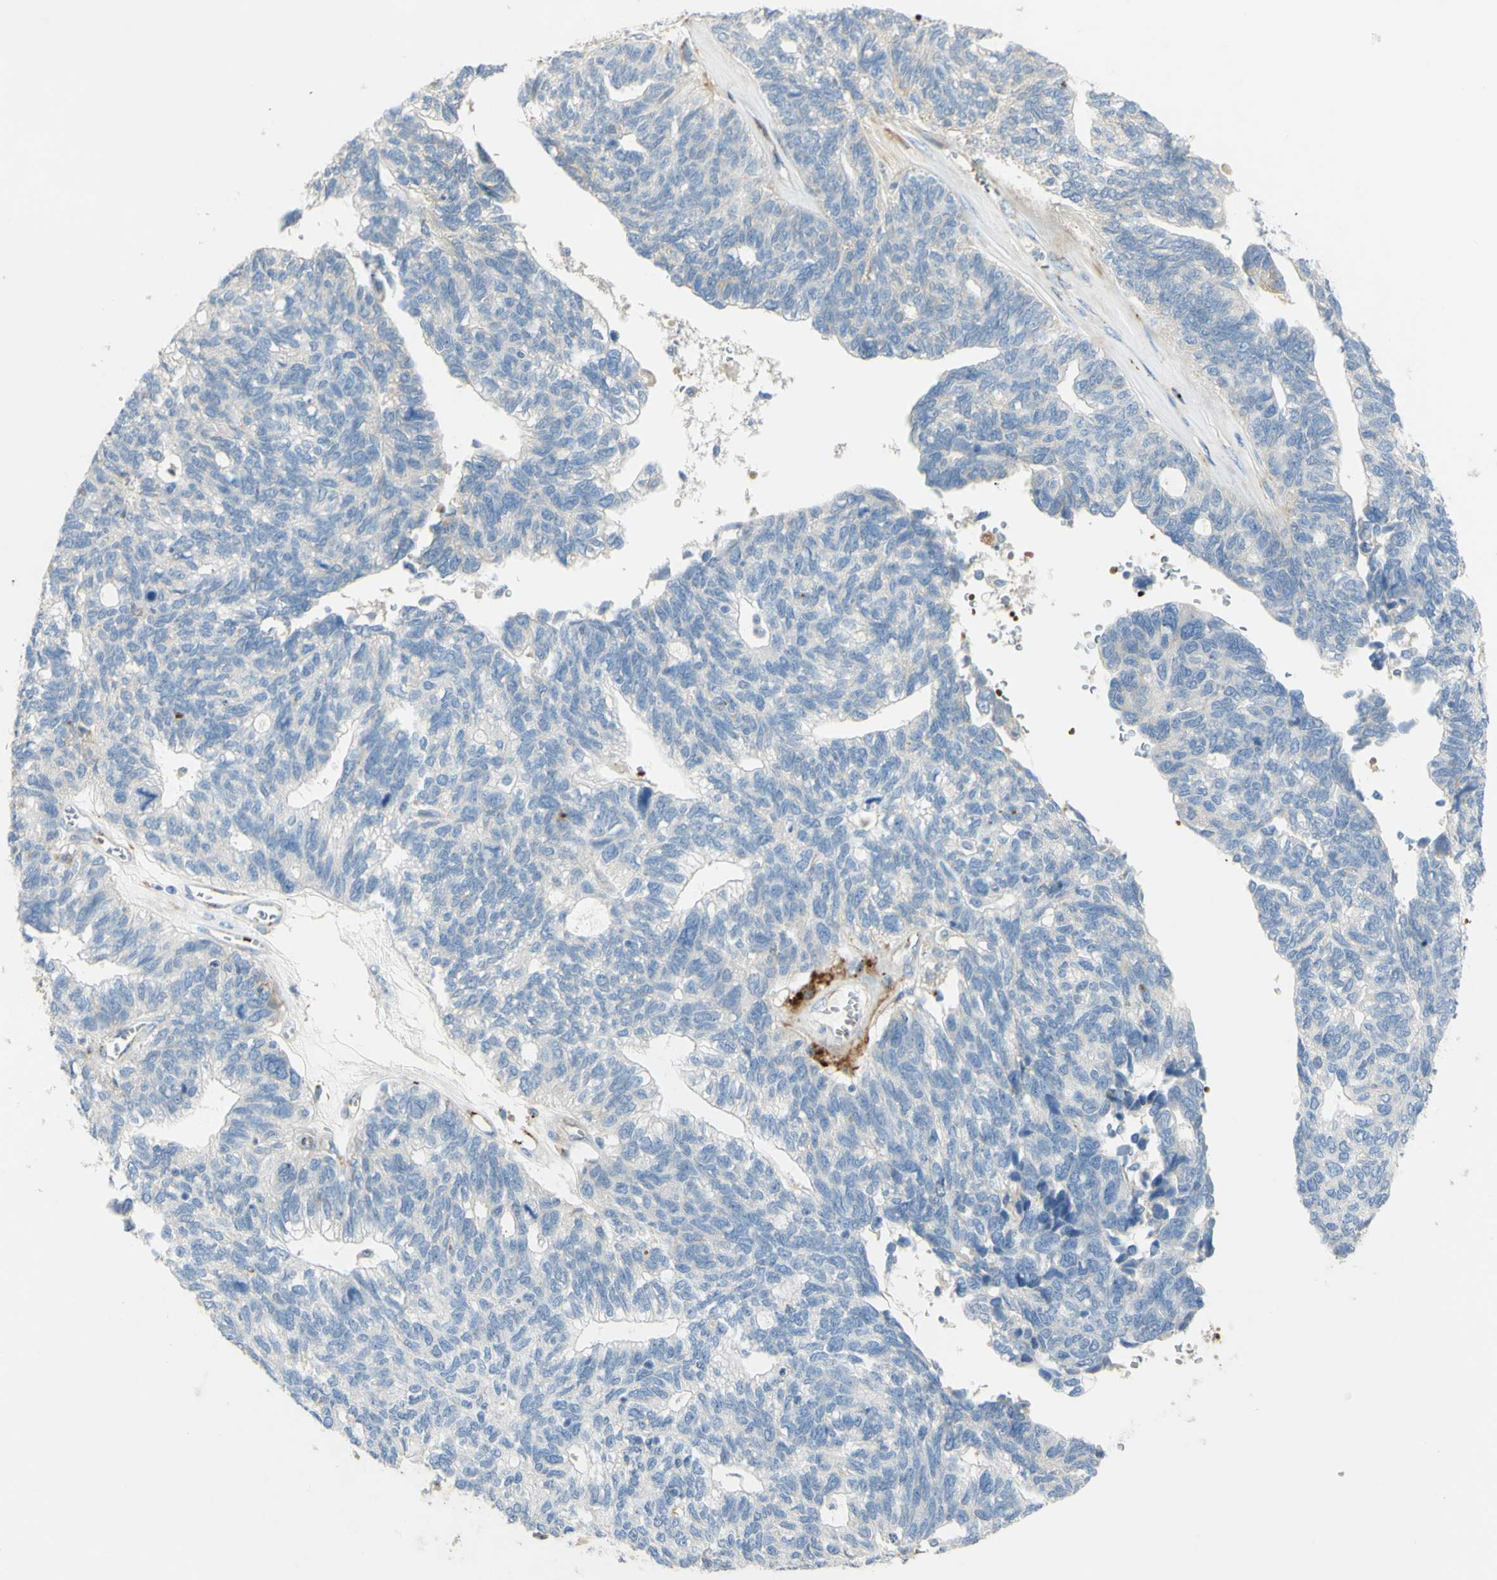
{"staining": {"intensity": "negative", "quantity": "none", "location": "none"}, "tissue": "ovarian cancer", "cell_type": "Tumor cells", "image_type": "cancer", "snomed": [{"axis": "morphology", "description": "Cystadenocarcinoma, serous, NOS"}, {"axis": "topography", "description": "Ovary"}], "caption": "This is an IHC photomicrograph of human ovarian cancer (serous cystadenocarcinoma). There is no expression in tumor cells.", "gene": "GAN", "patient": {"sex": "female", "age": 79}}